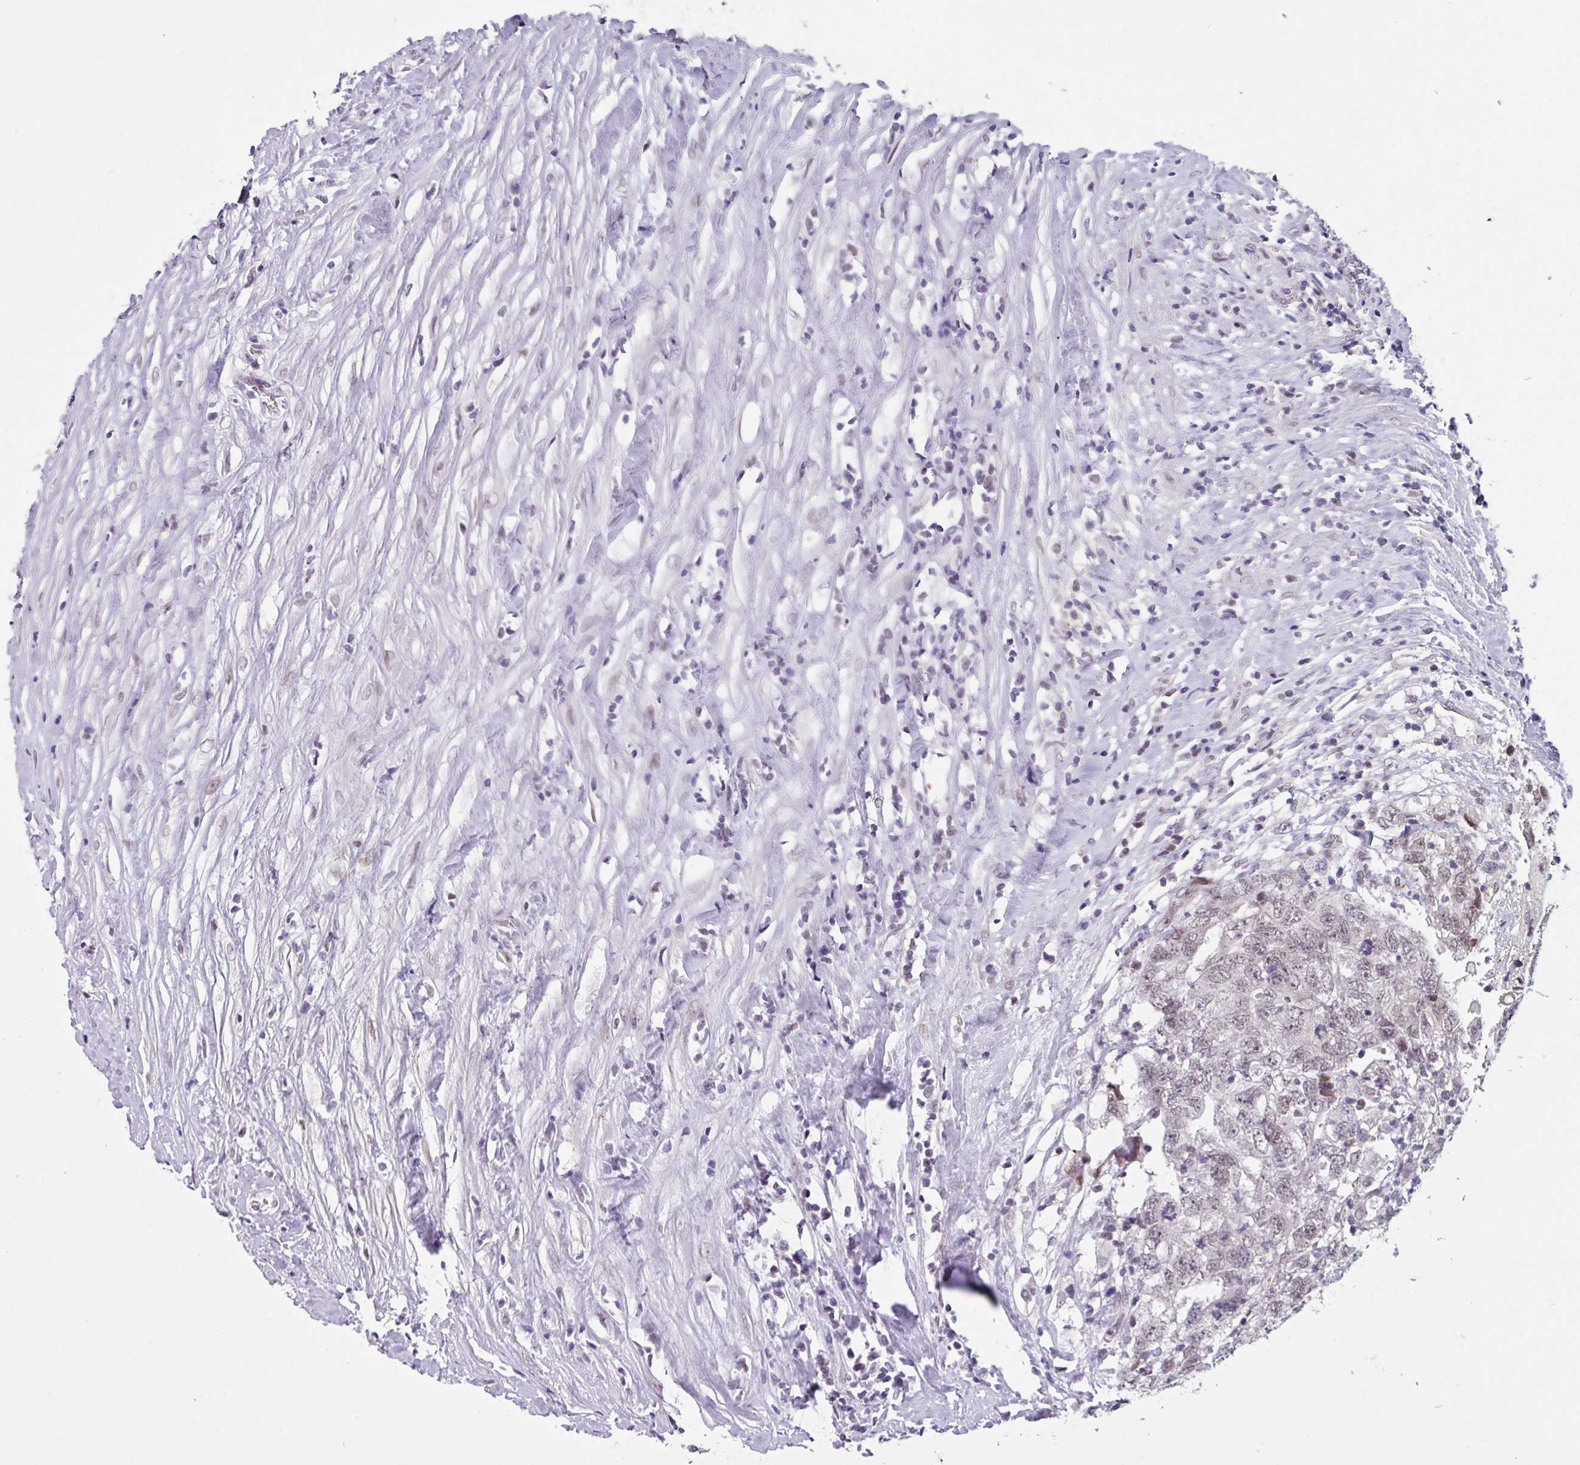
{"staining": {"intensity": "weak", "quantity": "<25%", "location": "nuclear"}, "tissue": "testis cancer", "cell_type": "Tumor cells", "image_type": "cancer", "snomed": [{"axis": "morphology", "description": "Seminoma, NOS"}, {"axis": "morphology", "description": "Carcinoma, Embryonal, NOS"}, {"axis": "topography", "description": "Testis"}], "caption": "This is a micrograph of IHC staining of testis cancer (seminoma), which shows no positivity in tumor cells.", "gene": "ZFP3", "patient": {"sex": "male", "age": 29}}